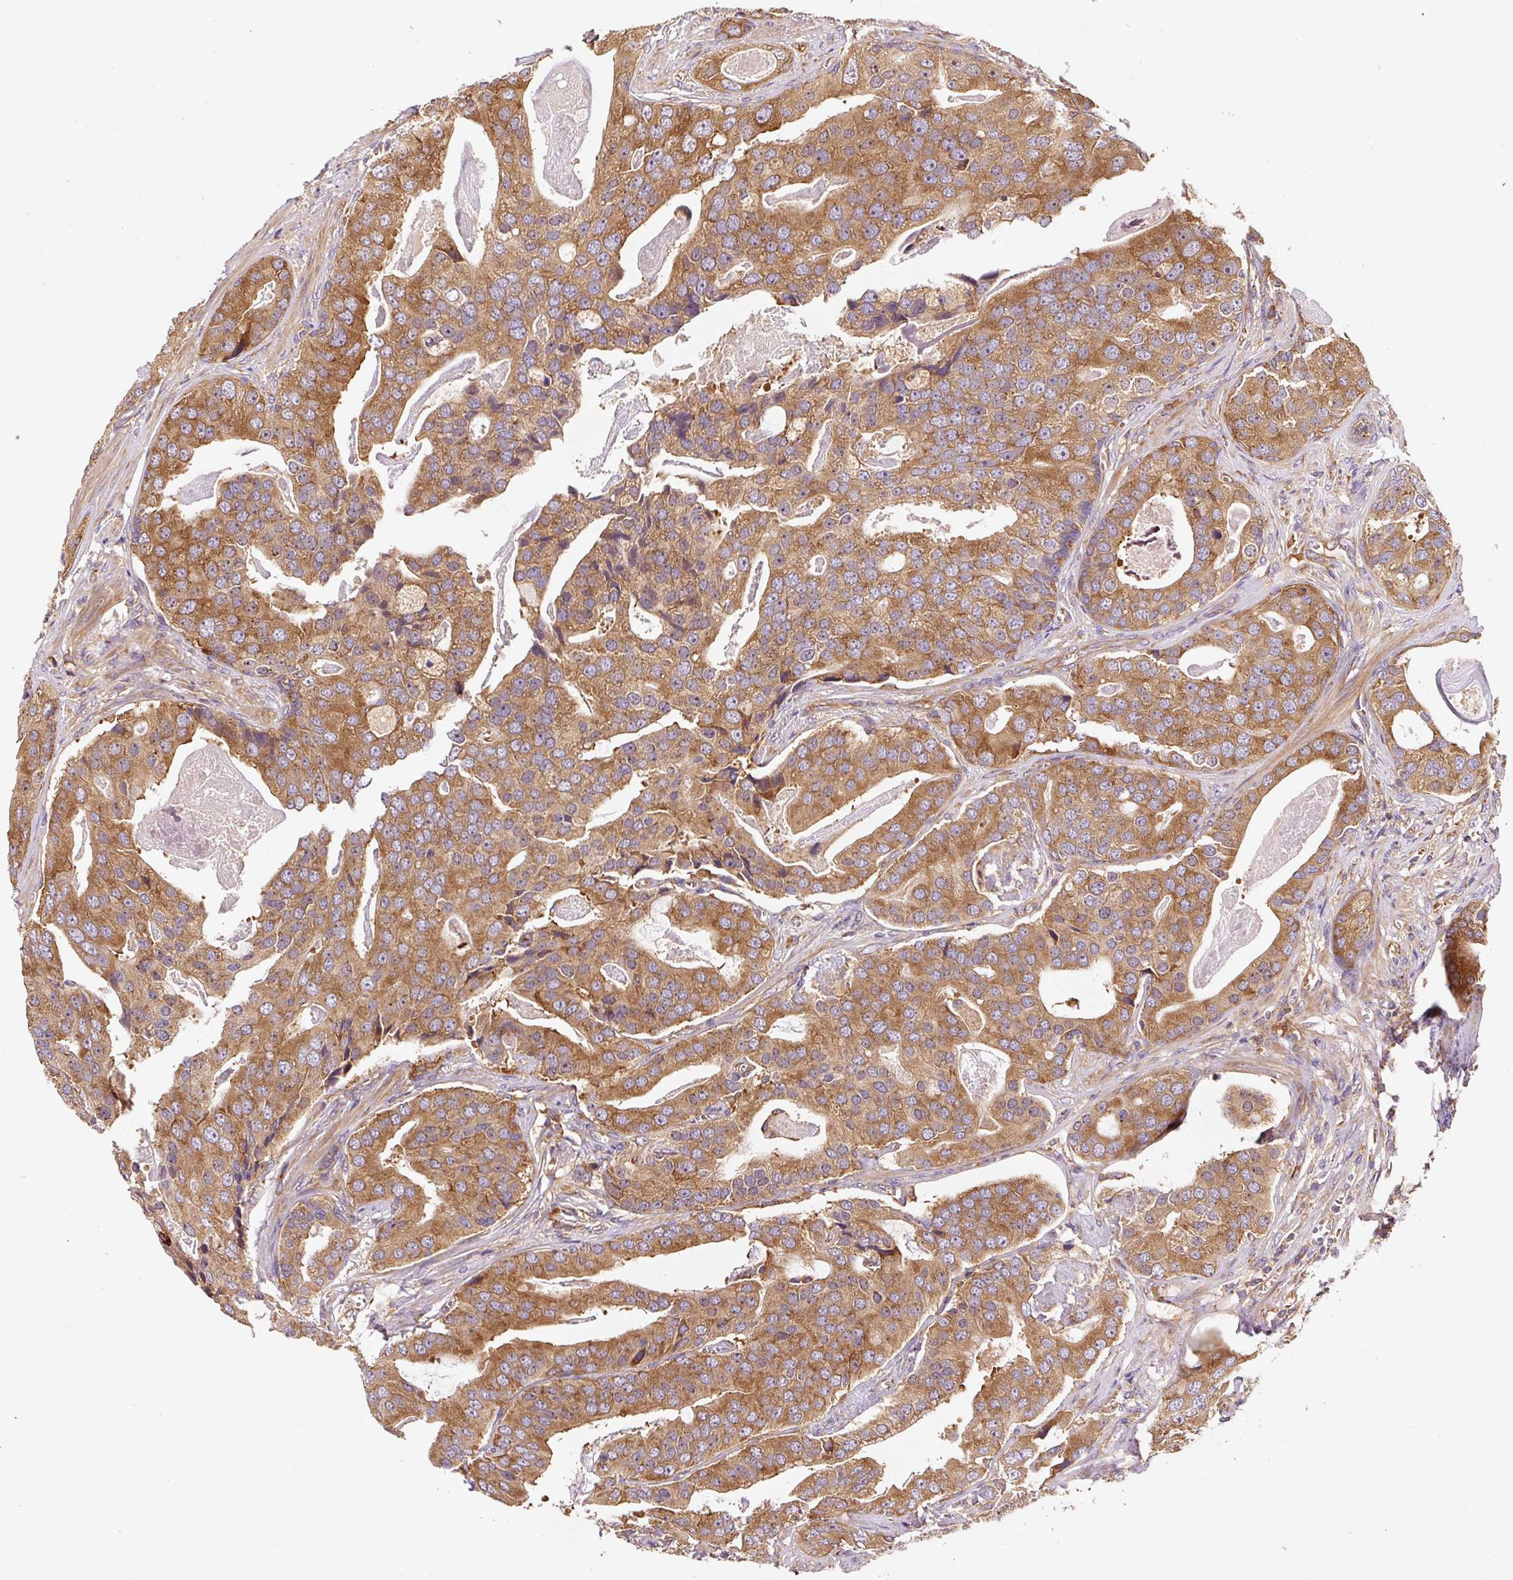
{"staining": {"intensity": "moderate", "quantity": ">75%", "location": "cytoplasmic/membranous"}, "tissue": "prostate cancer", "cell_type": "Tumor cells", "image_type": "cancer", "snomed": [{"axis": "morphology", "description": "Adenocarcinoma, High grade"}, {"axis": "topography", "description": "Prostate"}], "caption": "DAB (3,3'-diaminobenzidine) immunohistochemical staining of prostate high-grade adenocarcinoma shows moderate cytoplasmic/membranous protein positivity in about >75% of tumor cells. (Brightfield microscopy of DAB IHC at high magnification).", "gene": "EIF2S2", "patient": {"sex": "male", "age": 71}}